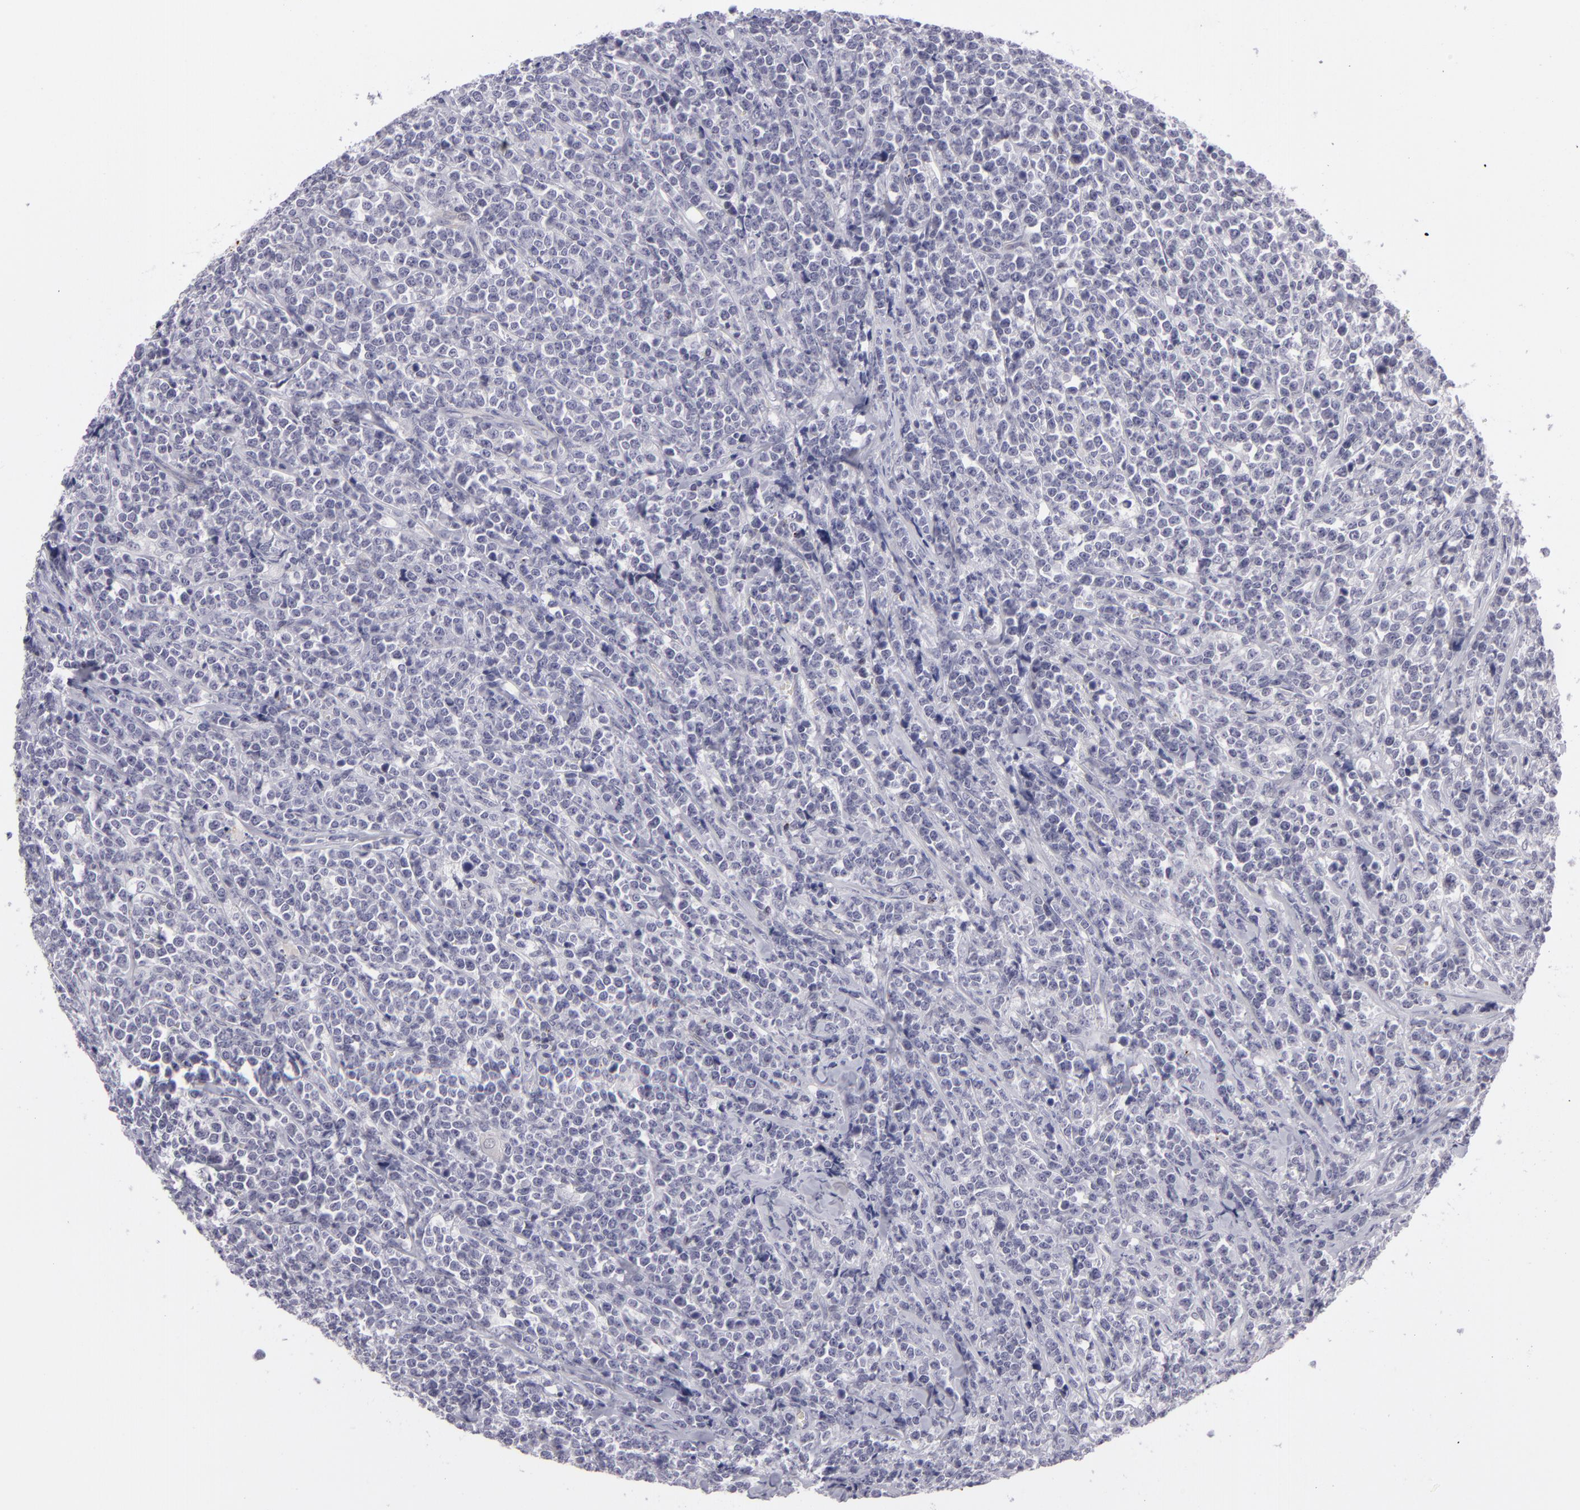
{"staining": {"intensity": "negative", "quantity": "none", "location": "none"}, "tissue": "lymphoma", "cell_type": "Tumor cells", "image_type": "cancer", "snomed": [{"axis": "morphology", "description": "Malignant lymphoma, non-Hodgkin's type, High grade"}, {"axis": "topography", "description": "Small intestine"}, {"axis": "topography", "description": "Colon"}], "caption": "Immunohistochemistry (IHC) photomicrograph of human high-grade malignant lymphoma, non-Hodgkin's type stained for a protein (brown), which shows no expression in tumor cells. (DAB immunohistochemistry (IHC) visualized using brightfield microscopy, high magnification).", "gene": "CTNNB1", "patient": {"sex": "male", "age": 8}}